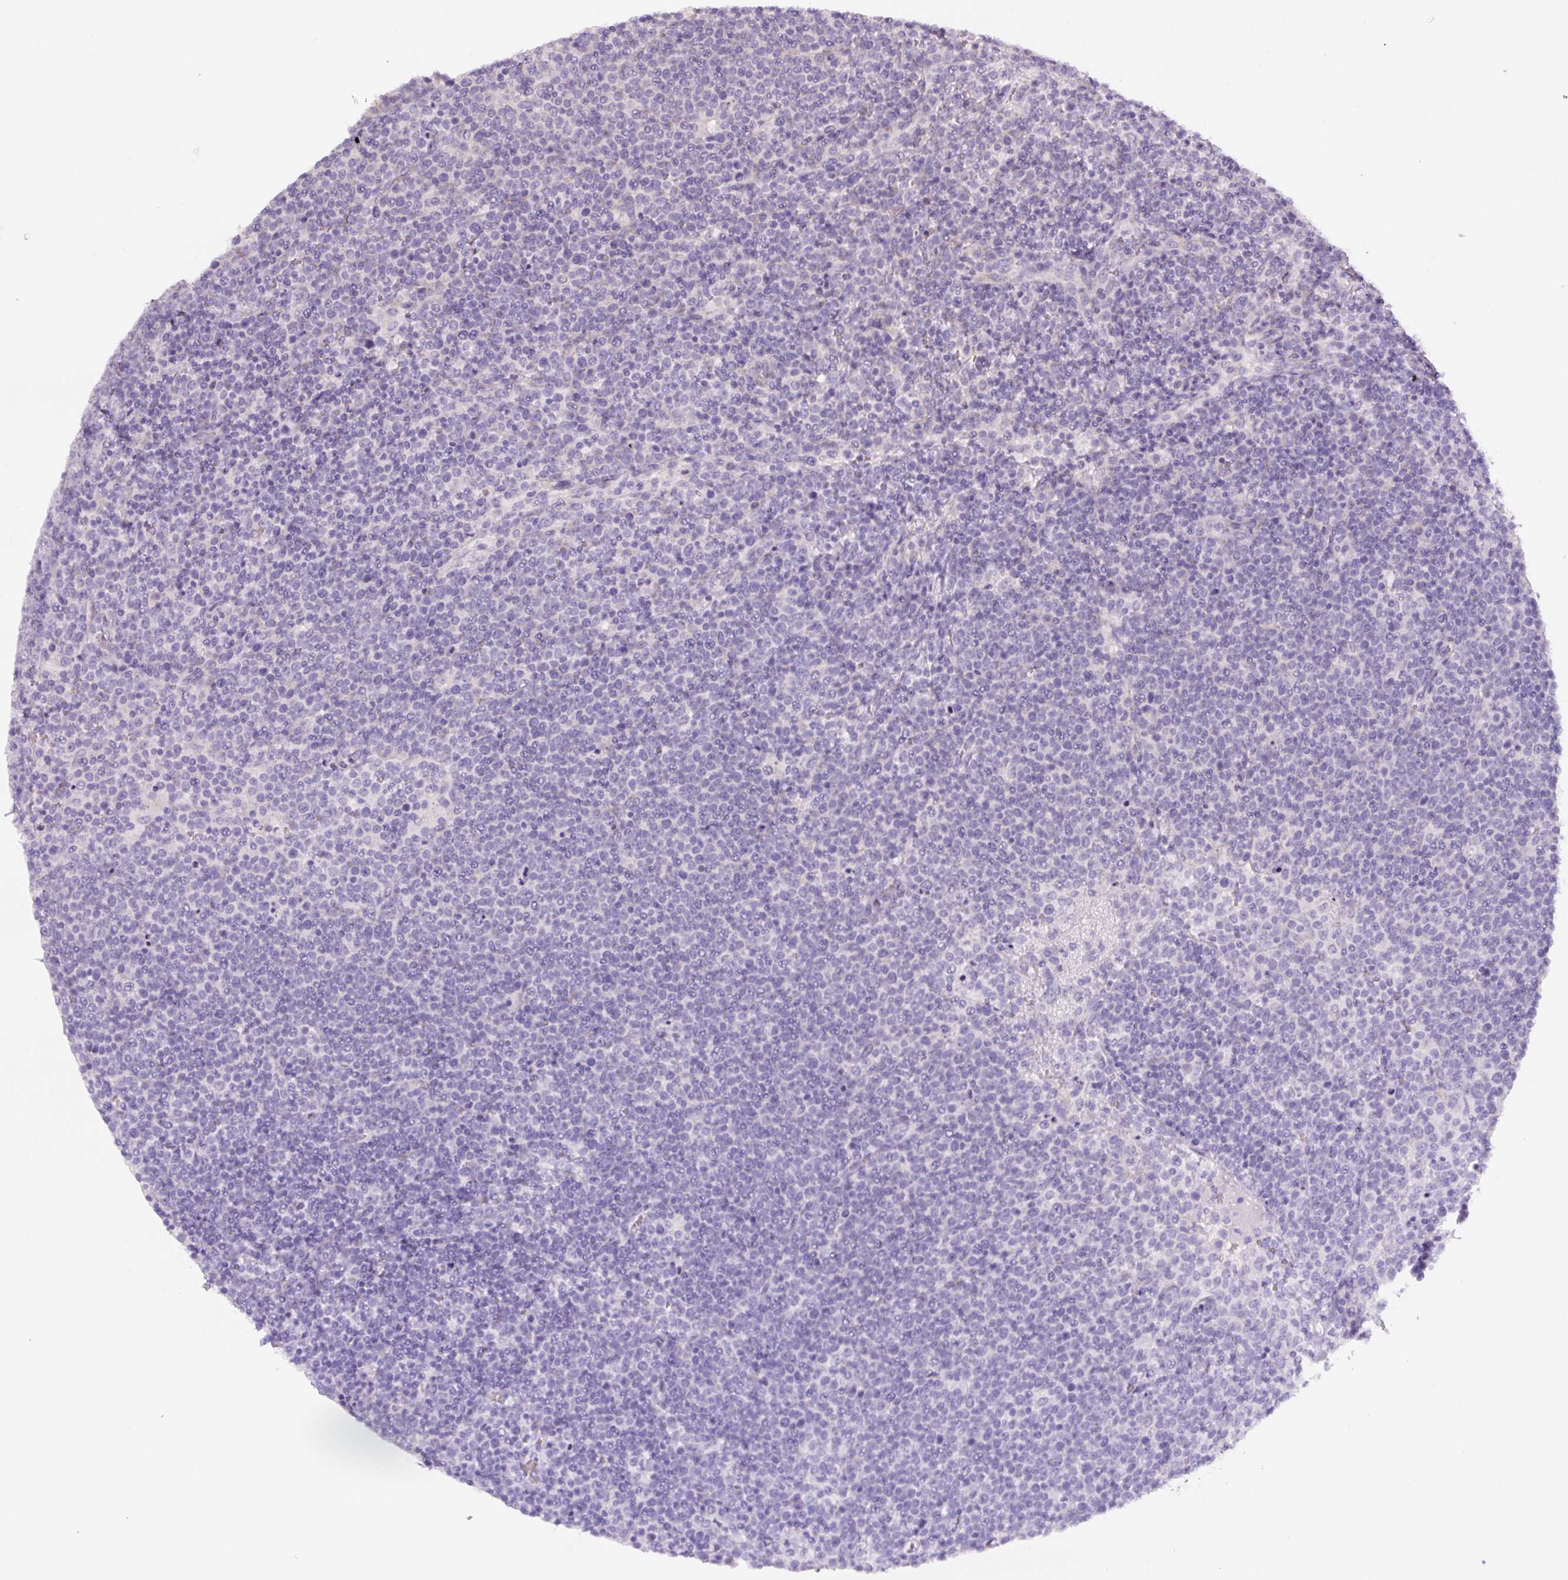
{"staining": {"intensity": "negative", "quantity": "none", "location": "none"}, "tissue": "lymphoma", "cell_type": "Tumor cells", "image_type": "cancer", "snomed": [{"axis": "morphology", "description": "Malignant lymphoma, non-Hodgkin's type, High grade"}, {"axis": "topography", "description": "Lymph node"}], "caption": "A high-resolution micrograph shows immunohistochemistry (IHC) staining of lymphoma, which displays no significant staining in tumor cells.", "gene": "YIF1B", "patient": {"sex": "male", "age": 61}}